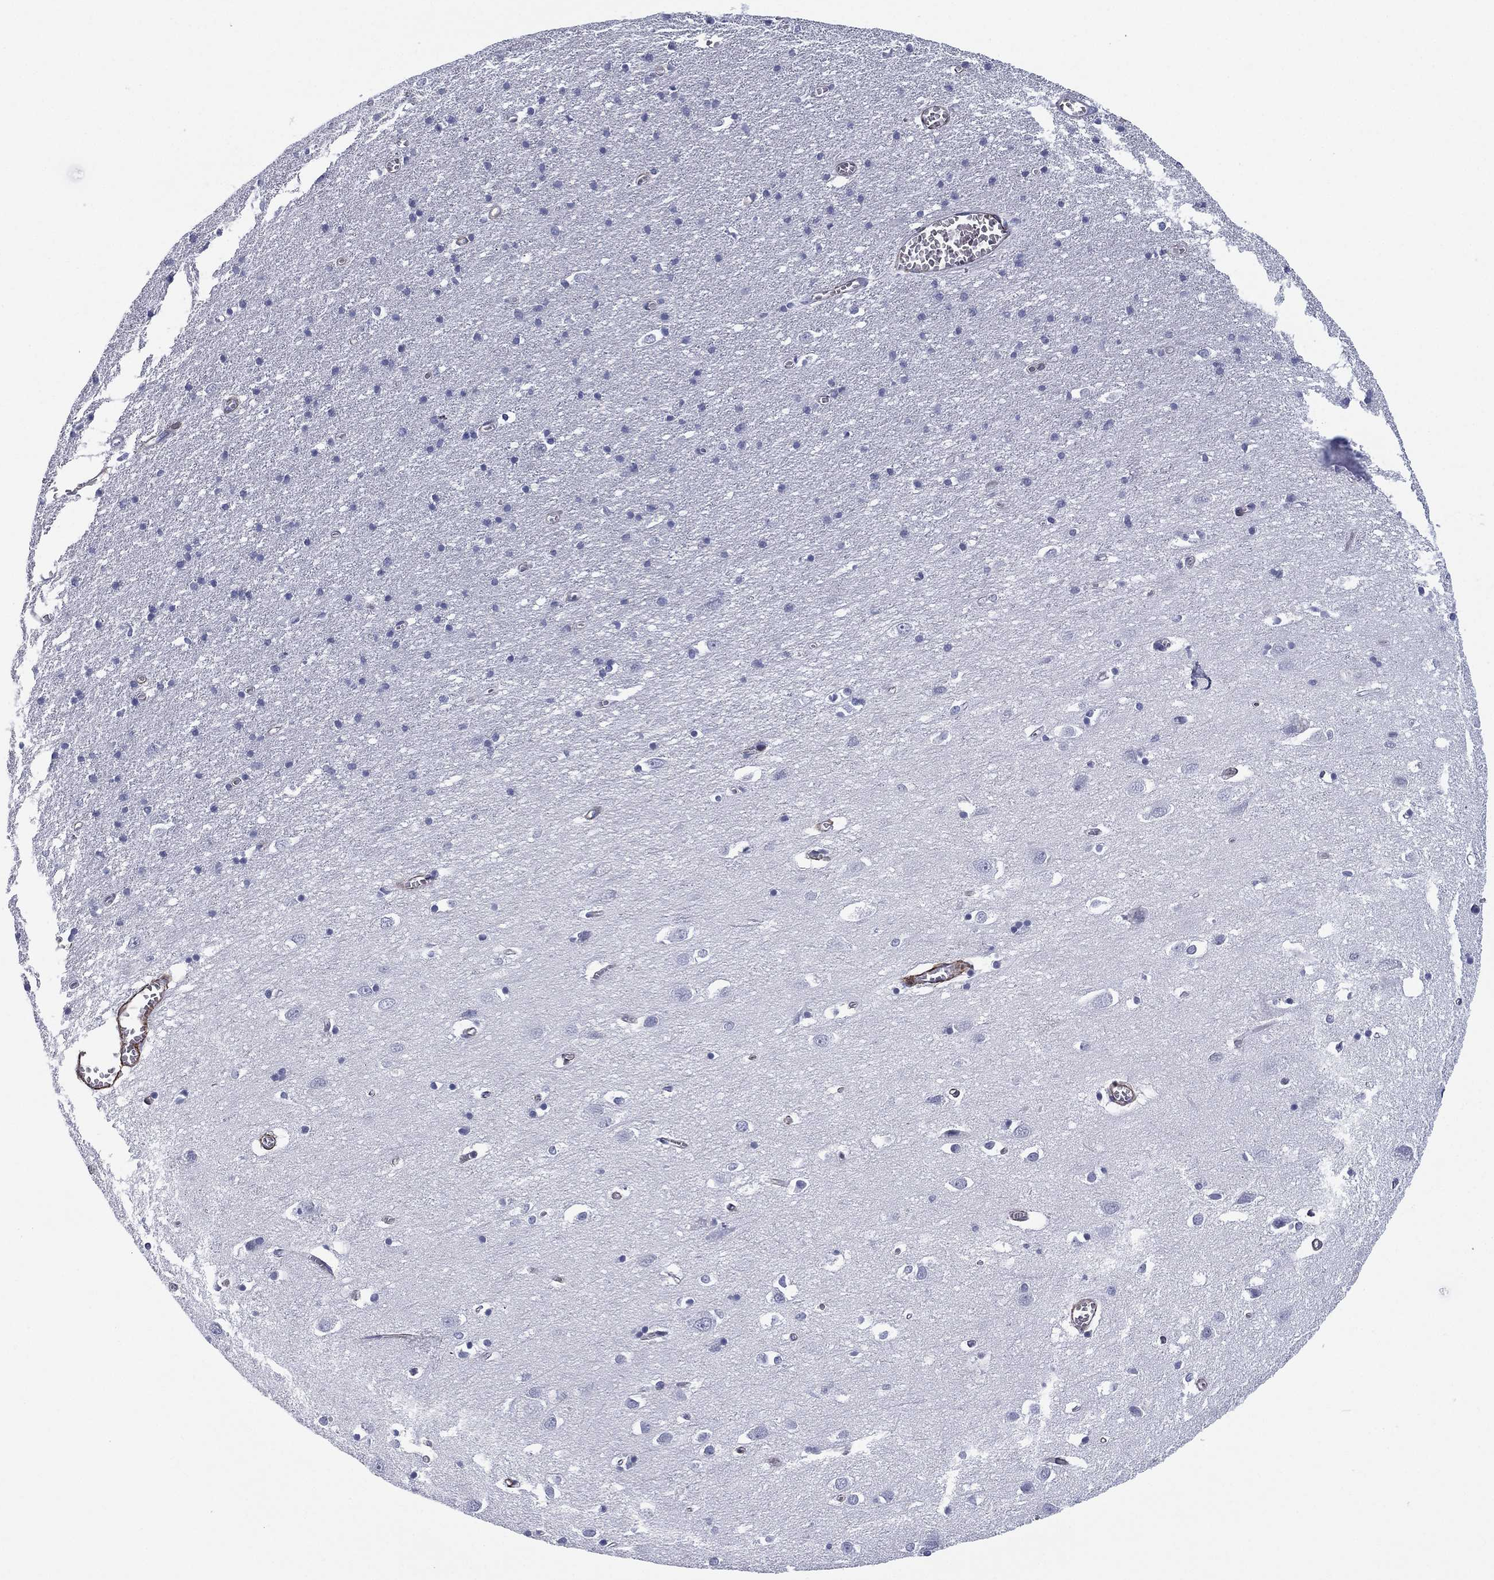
{"staining": {"intensity": "negative", "quantity": "none", "location": "none"}, "tissue": "cerebral cortex", "cell_type": "Endothelial cells", "image_type": "normal", "snomed": [{"axis": "morphology", "description": "Normal tissue, NOS"}, {"axis": "topography", "description": "Cerebral cortex"}], "caption": "Immunohistochemical staining of unremarkable cerebral cortex demonstrates no significant positivity in endothelial cells. (DAB immunohistochemistry with hematoxylin counter stain).", "gene": "CAVIN3", "patient": {"sex": "male", "age": 70}}